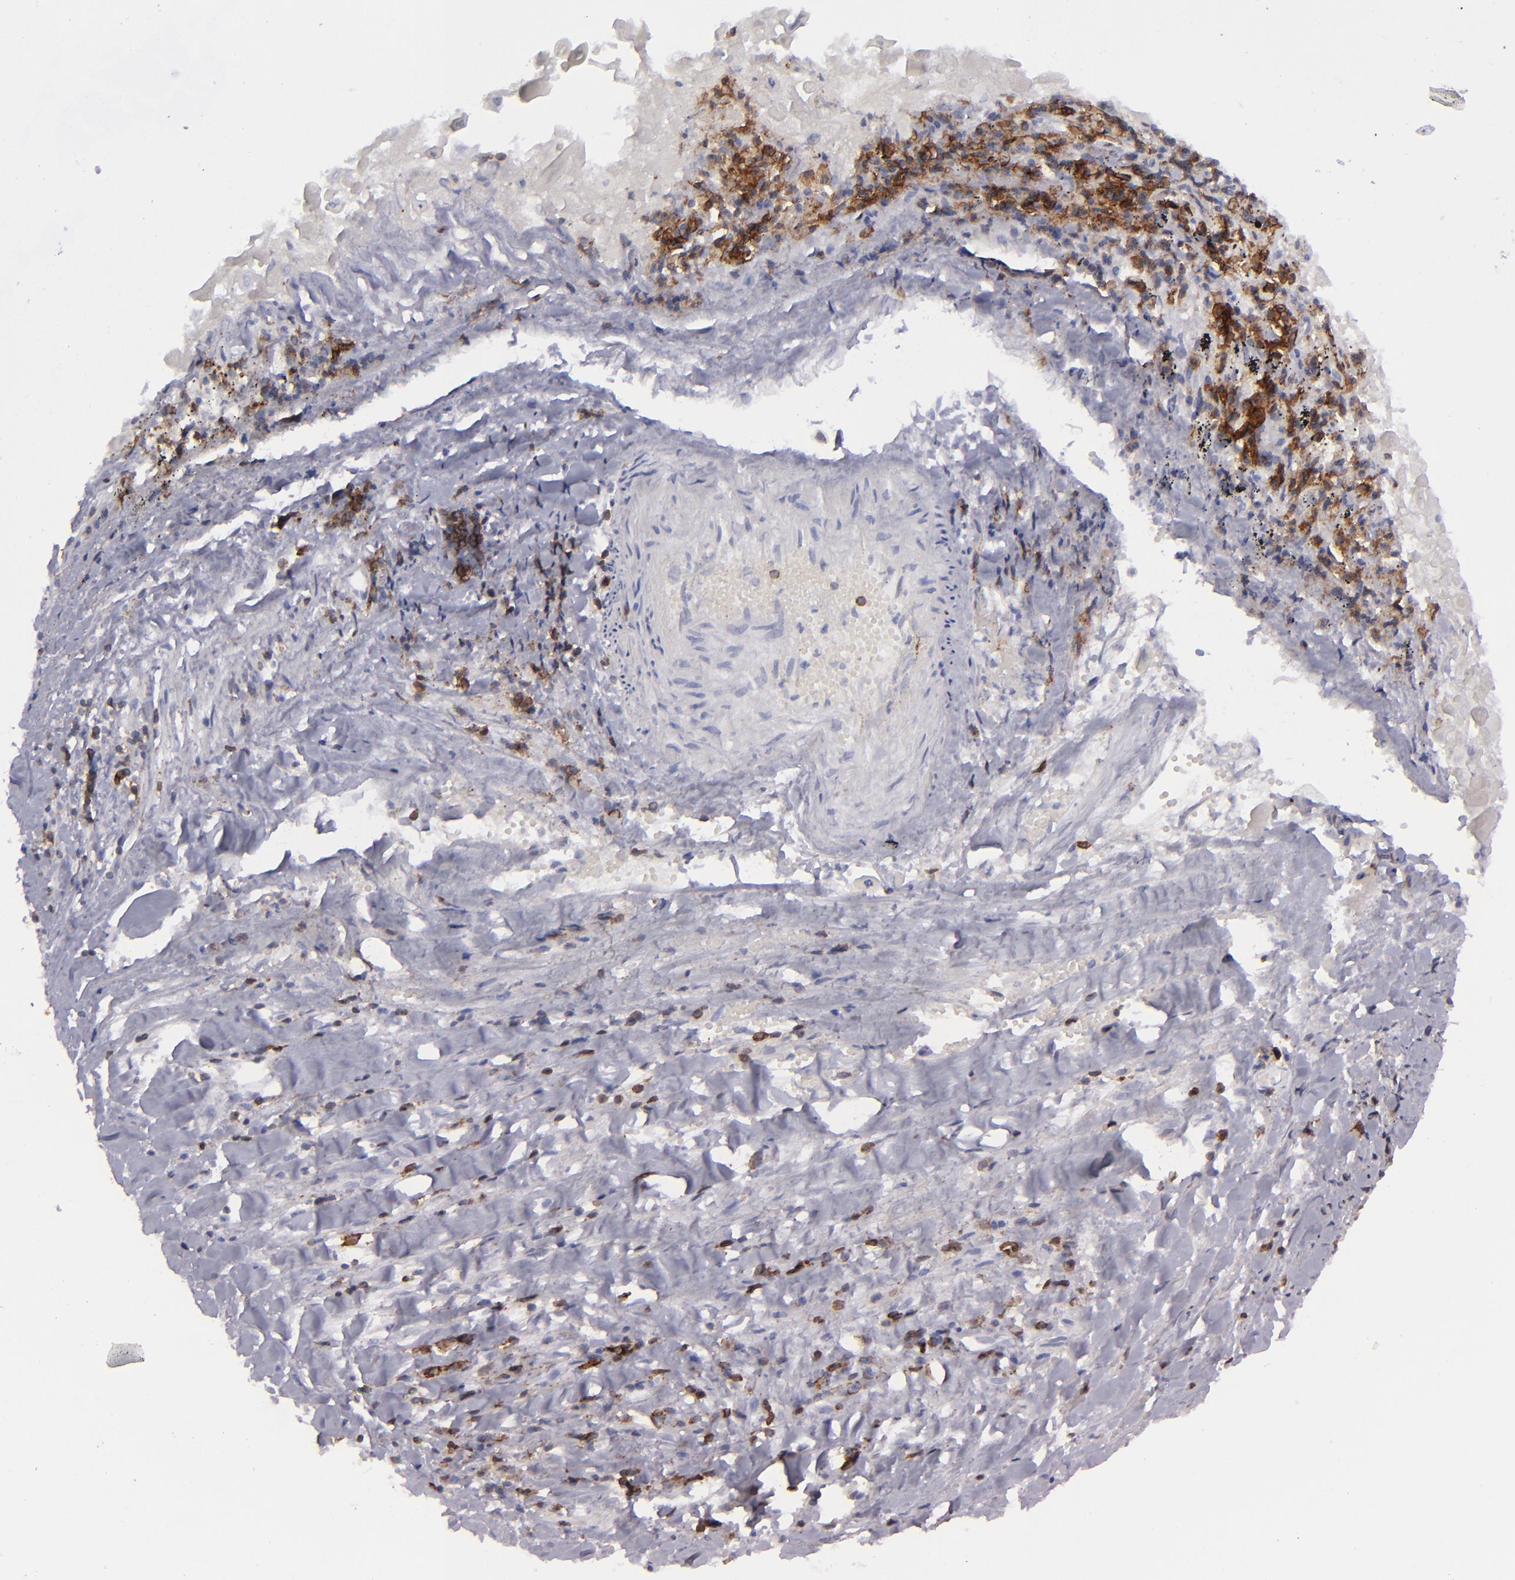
{"staining": {"intensity": "negative", "quantity": "none", "location": "none"}, "tissue": "lung cancer", "cell_type": "Tumor cells", "image_type": "cancer", "snomed": [{"axis": "morphology", "description": "Adenocarcinoma, NOS"}, {"axis": "topography", "description": "Lung"}], "caption": "This micrograph is of lung cancer stained with IHC to label a protein in brown with the nuclei are counter-stained blue. There is no expression in tumor cells.", "gene": "CD27", "patient": {"sex": "male", "age": 60}}